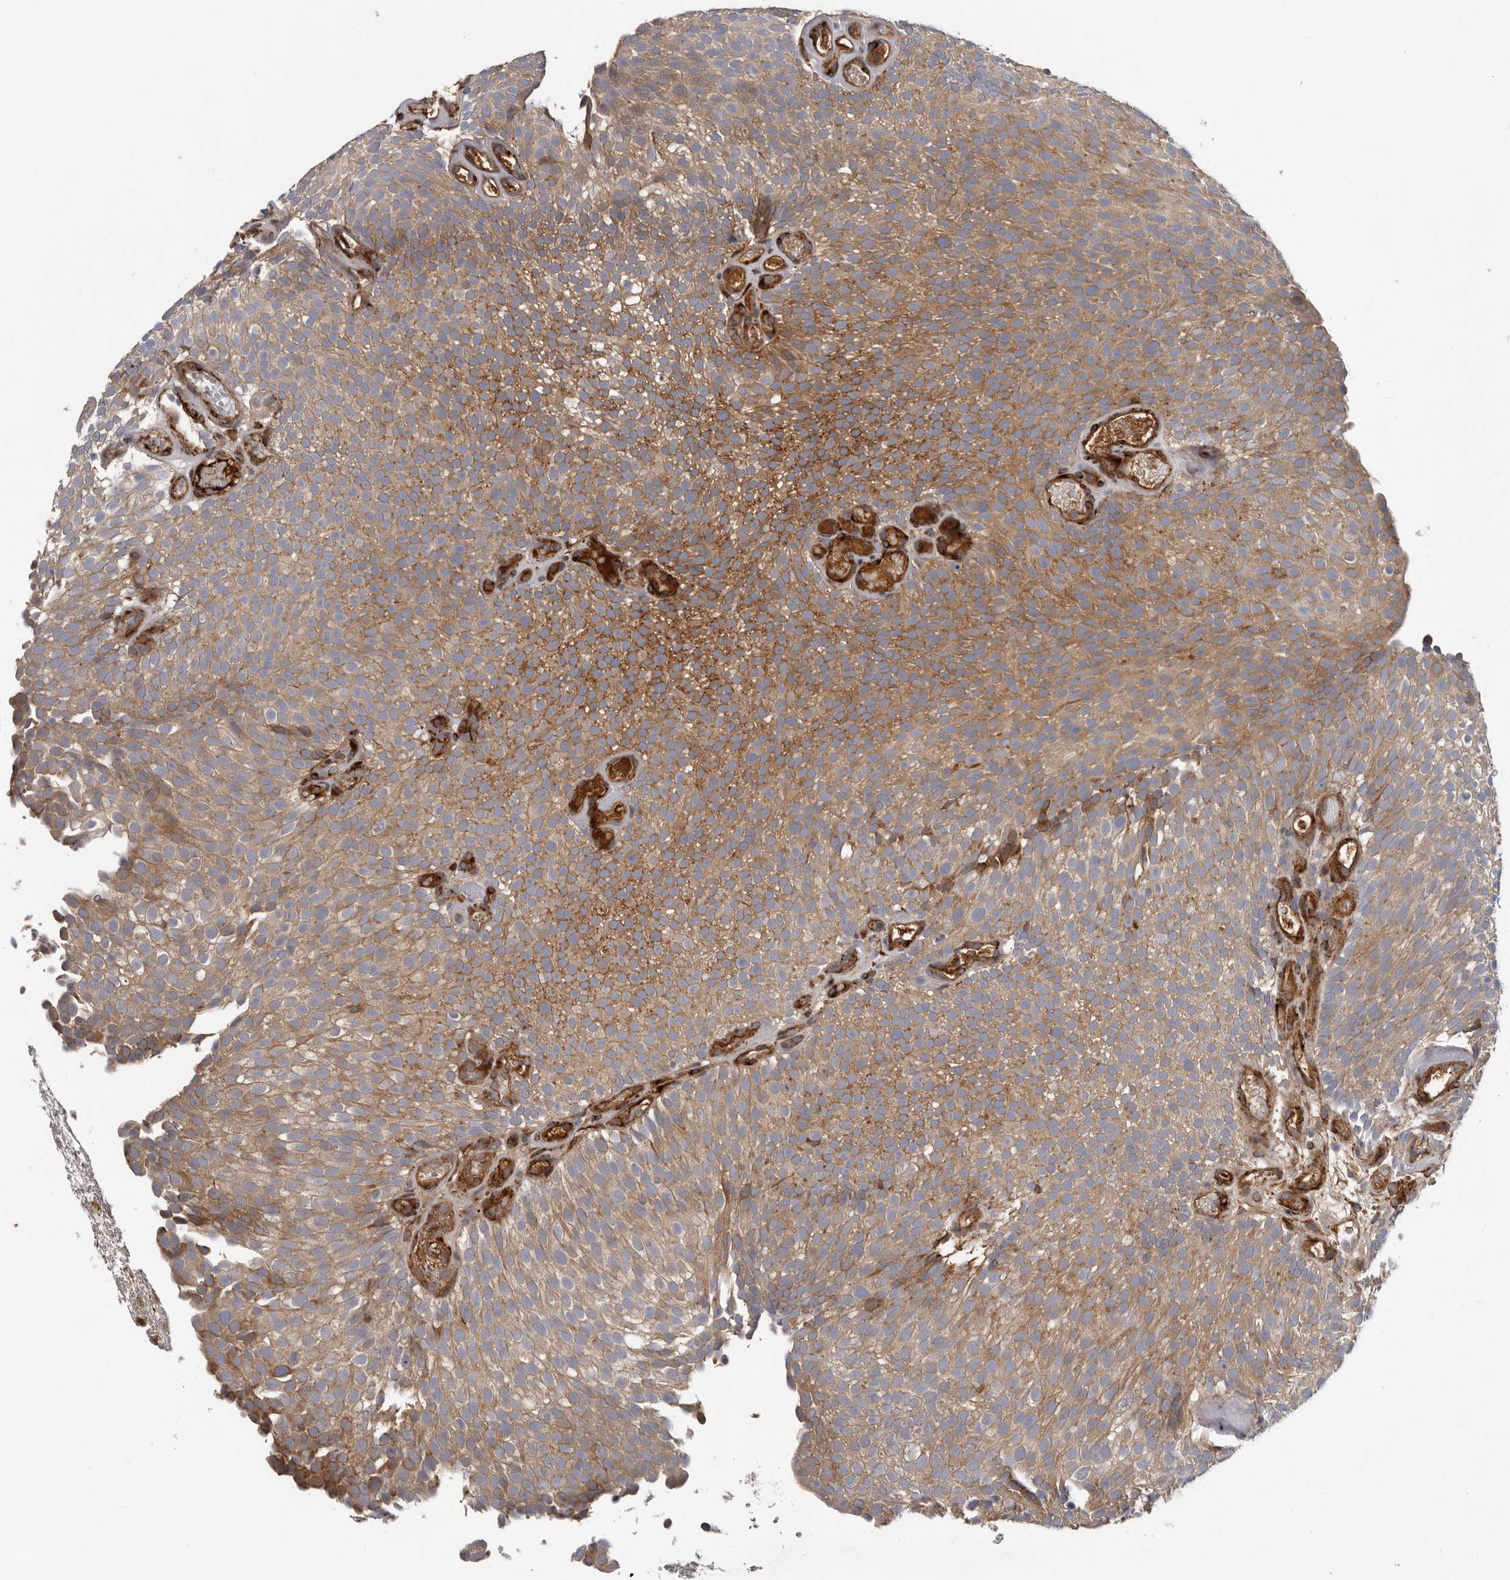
{"staining": {"intensity": "moderate", "quantity": ">75%", "location": "cytoplasmic/membranous"}, "tissue": "urothelial cancer", "cell_type": "Tumor cells", "image_type": "cancer", "snomed": [{"axis": "morphology", "description": "Urothelial carcinoma, Low grade"}, {"axis": "topography", "description": "Urinary bladder"}], "caption": "Brown immunohistochemical staining in urothelial cancer demonstrates moderate cytoplasmic/membranous staining in about >75% of tumor cells.", "gene": "ATXN3L", "patient": {"sex": "male", "age": 78}}